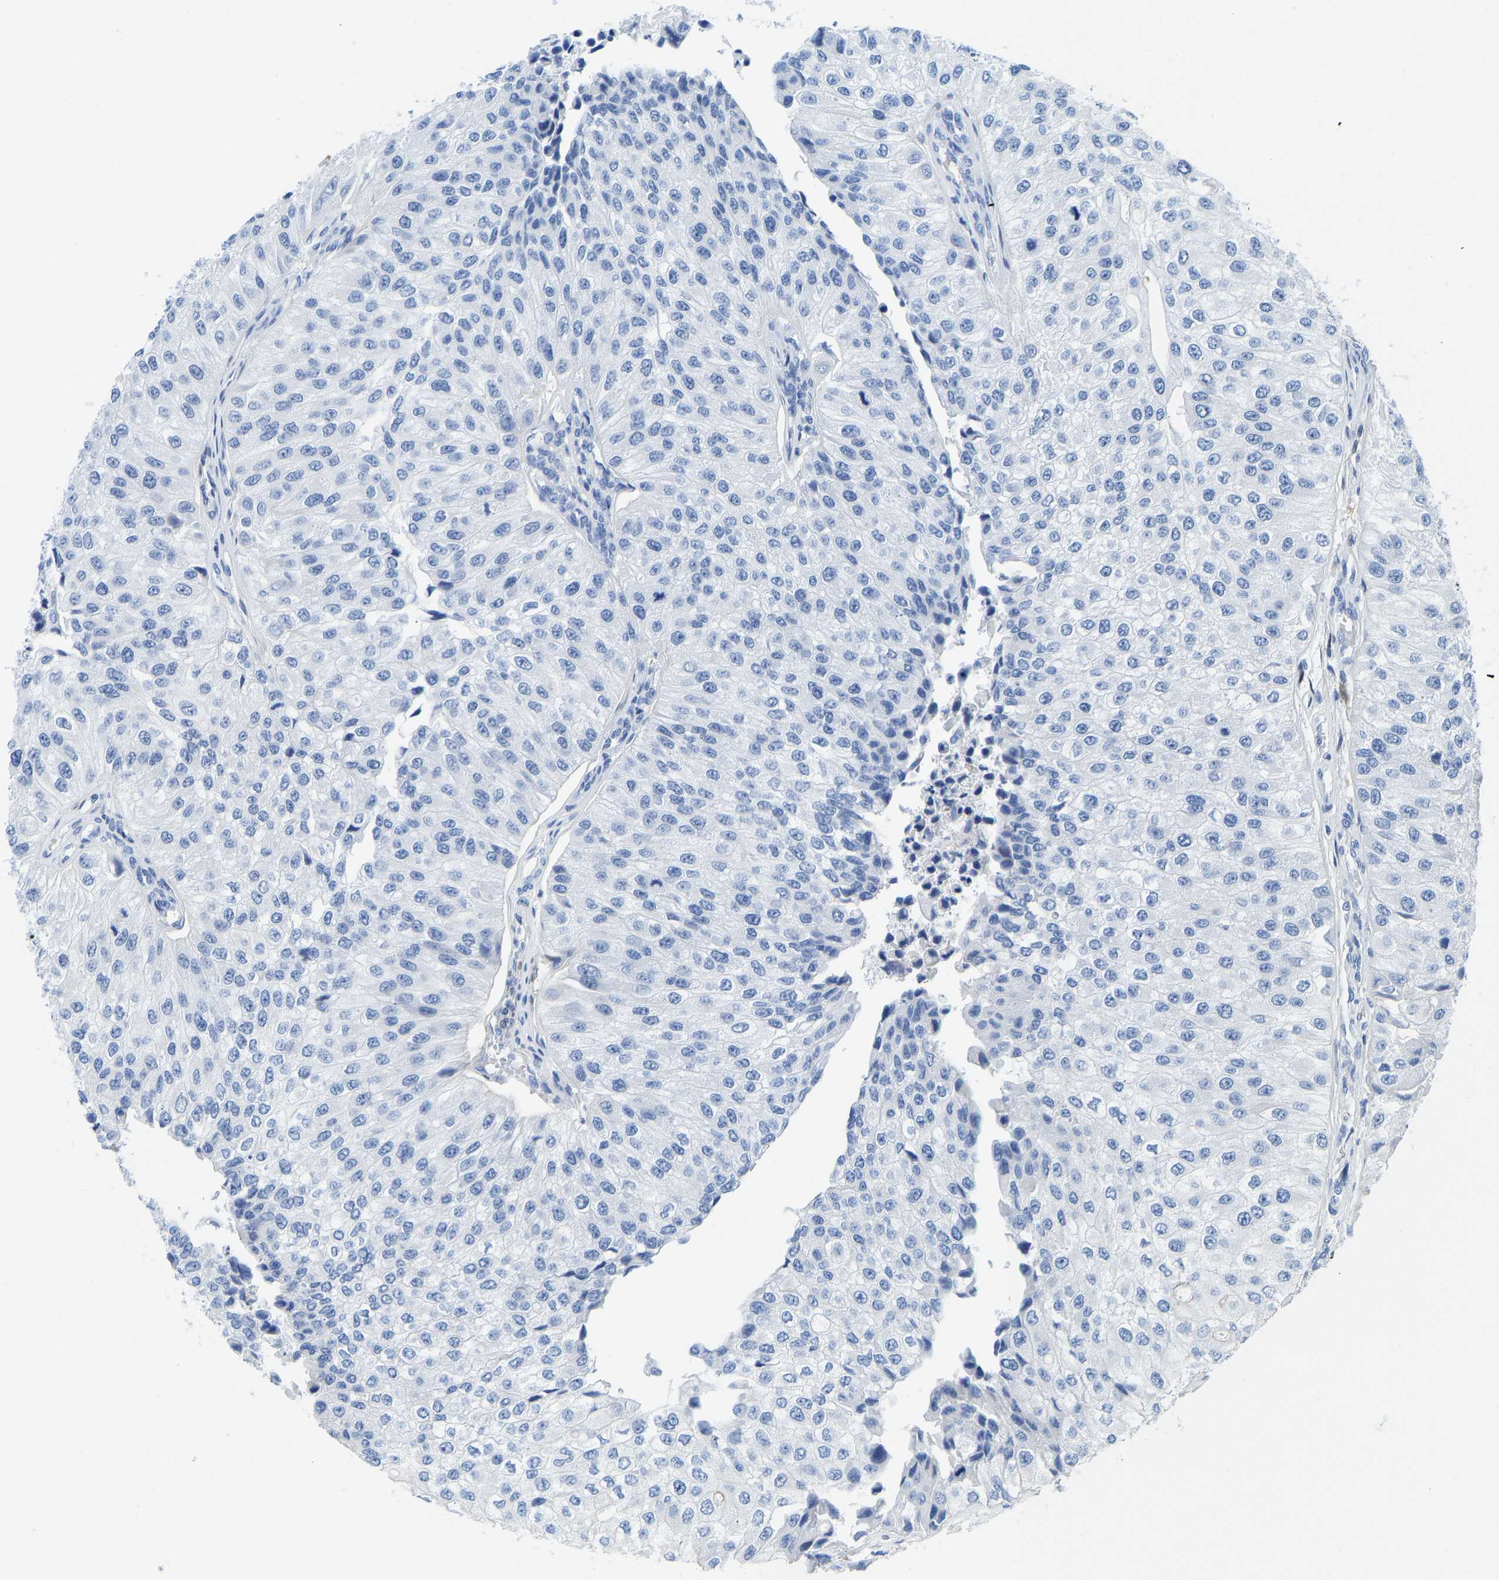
{"staining": {"intensity": "negative", "quantity": "none", "location": "none"}, "tissue": "urothelial cancer", "cell_type": "Tumor cells", "image_type": "cancer", "snomed": [{"axis": "morphology", "description": "Urothelial carcinoma, High grade"}, {"axis": "topography", "description": "Kidney"}, {"axis": "topography", "description": "Urinary bladder"}], "caption": "A high-resolution histopathology image shows immunohistochemistry staining of high-grade urothelial carcinoma, which exhibits no significant expression in tumor cells. (Immunohistochemistry (ihc), brightfield microscopy, high magnification).", "gene": "NKAIN3", "patient": {"sex": "male", "age": 77}}